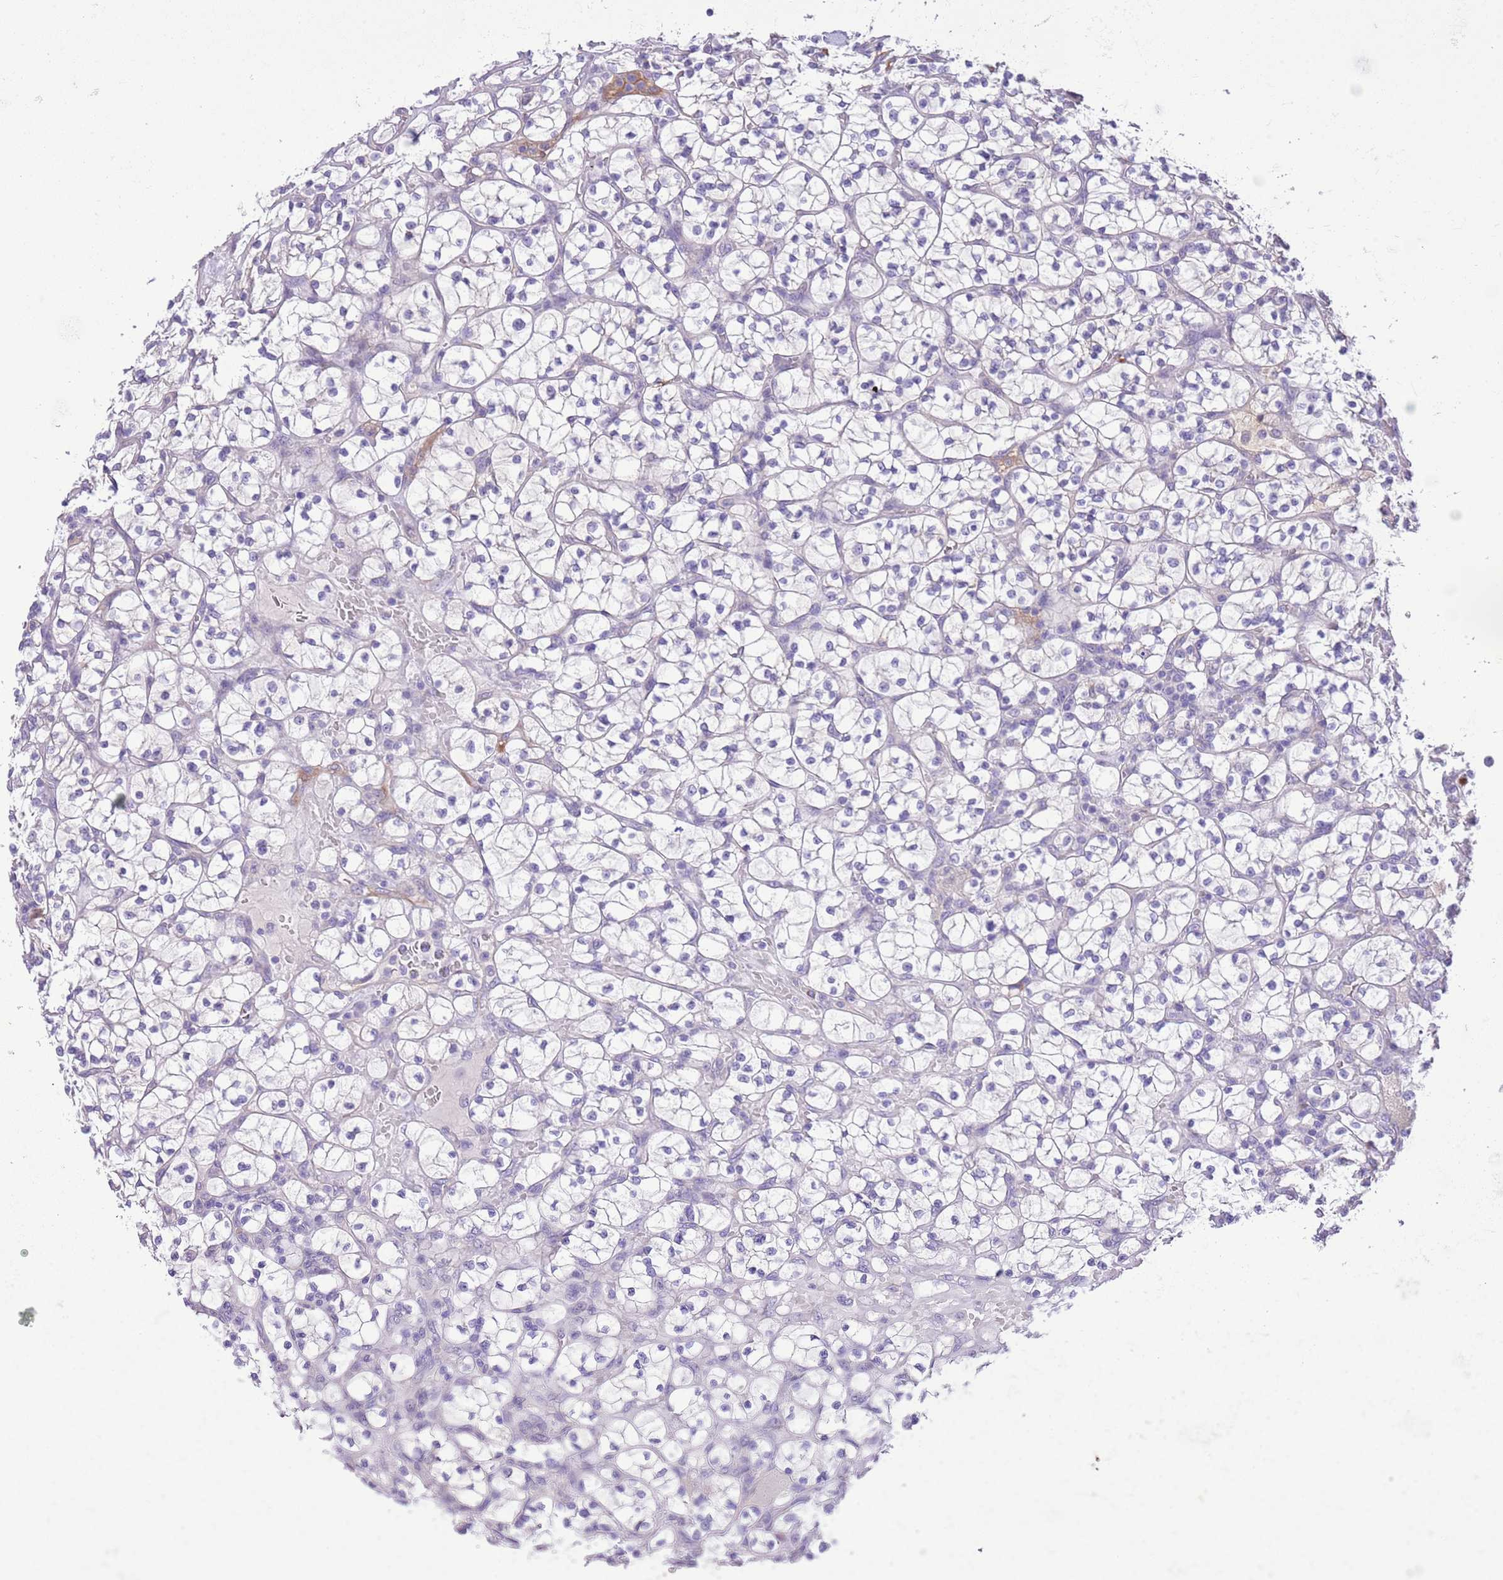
{"staining": {"intensity": "negative", "quantity": "none", "location": "none"}, "tissue": "renal cancer", "cell_type": "Tumor cells", "image_type": "cancer", "snomed": [{"axis": "morphology", "description": "Adenocarcinoma, NOS"}, {"axis": "topography", "description": "Kidney"}], "caption": "Tumor cells are negative for brown protein staining in renal cancer.", "gene": "IGF1", "patient": {"sex": "female", "age": 64}}